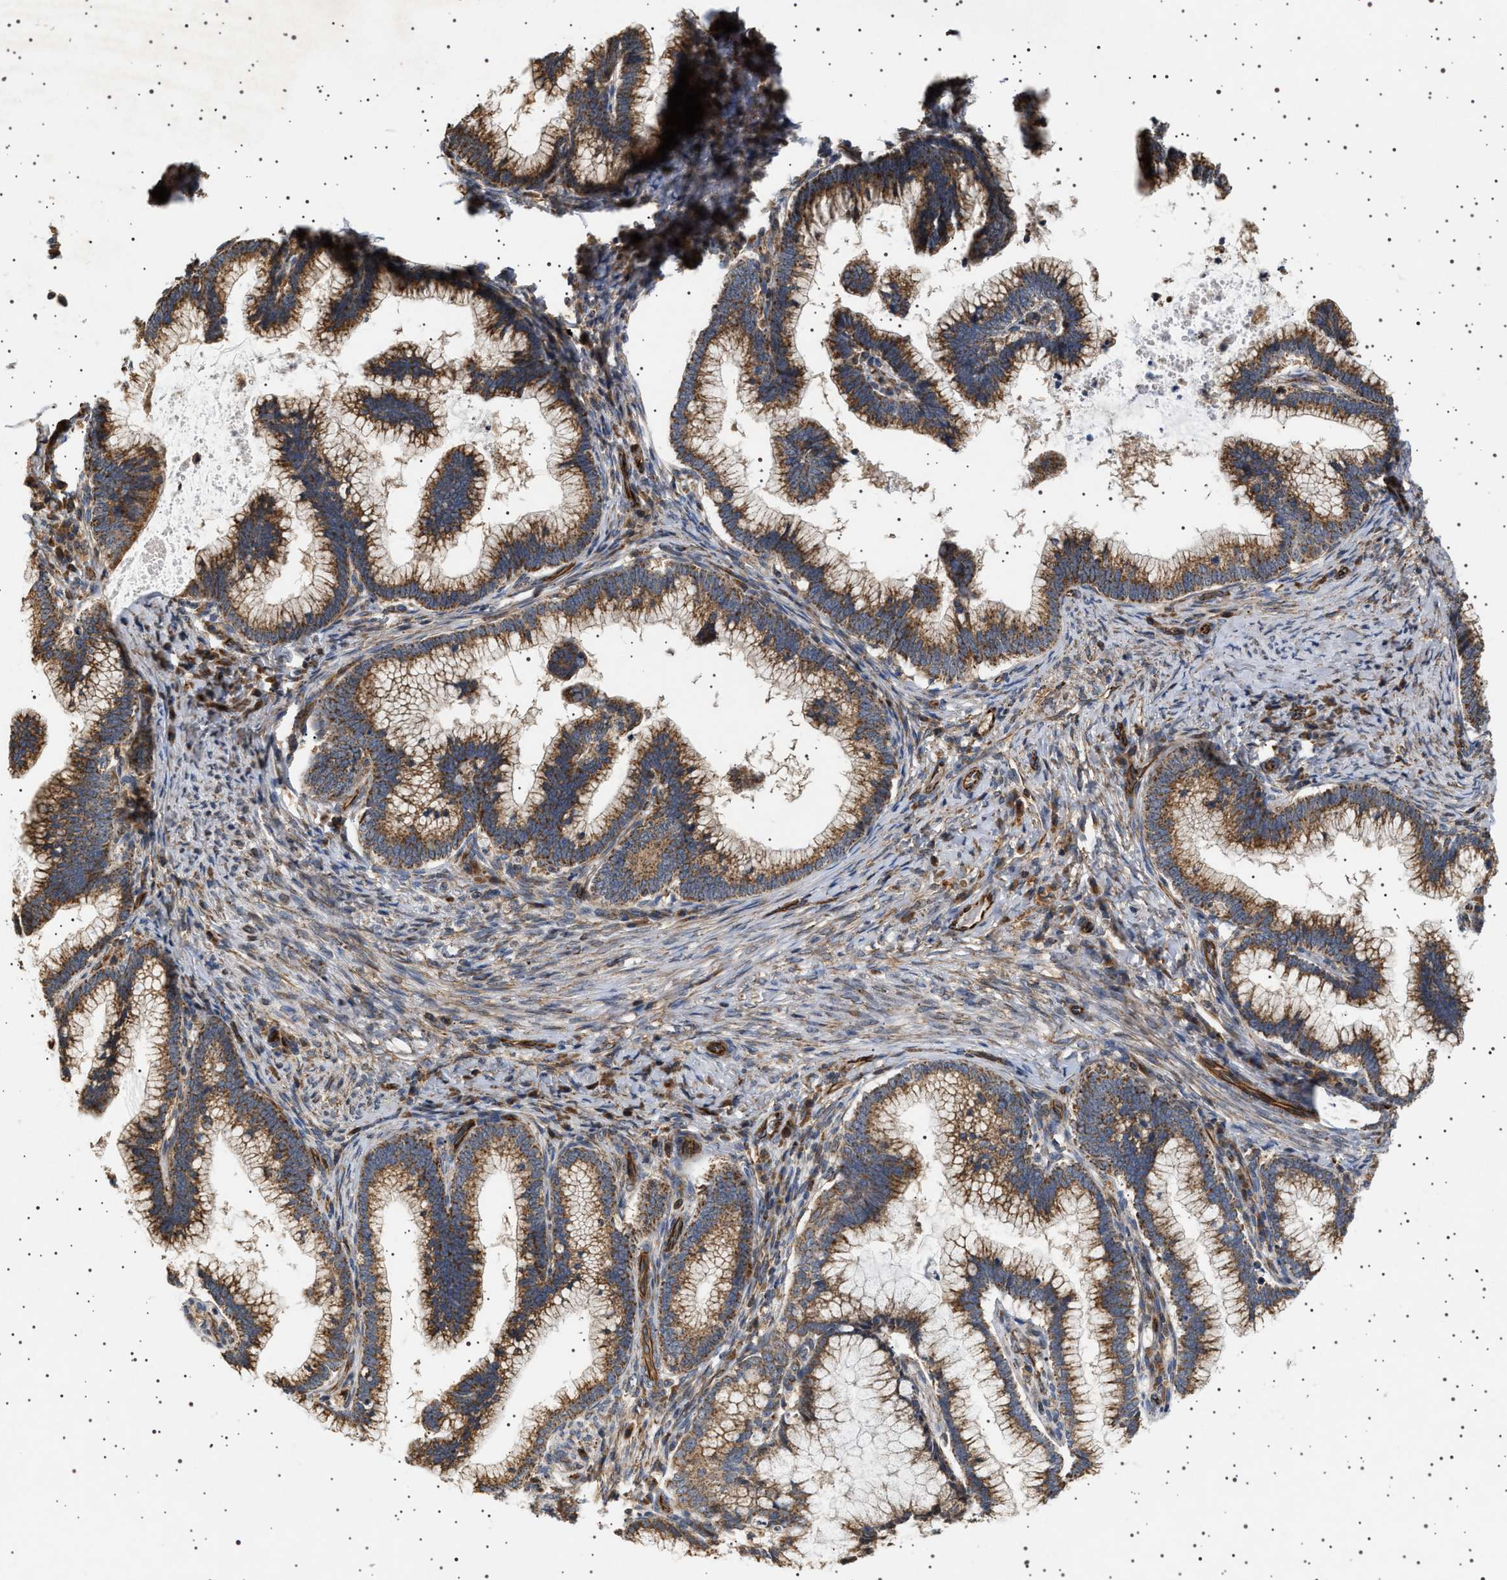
{"staining": {"intensity": "moderate", "quantity": ">75%", "location": "cytoplasmic/membranous"}, "tissue": "cervical cancer", "cell_type": "Tumor cells", "image_type": "cancer", "snomed": [{"axis": "morphology", "description": "Adenocarcinoma, NOS"}, {"axis": "topography", "description": "Cervix"}], "caption": "Protein analysis of cervical cancer (adenocarcinoma) tissue exhibits moderate cytoplasmic/membranous positivity in approximately >75% of tumor cells. (Brightfield microscopy of DAB IHC at high magnification).", "gene": "TRUB2", "patient": {"sex": "female", "age": 36}}